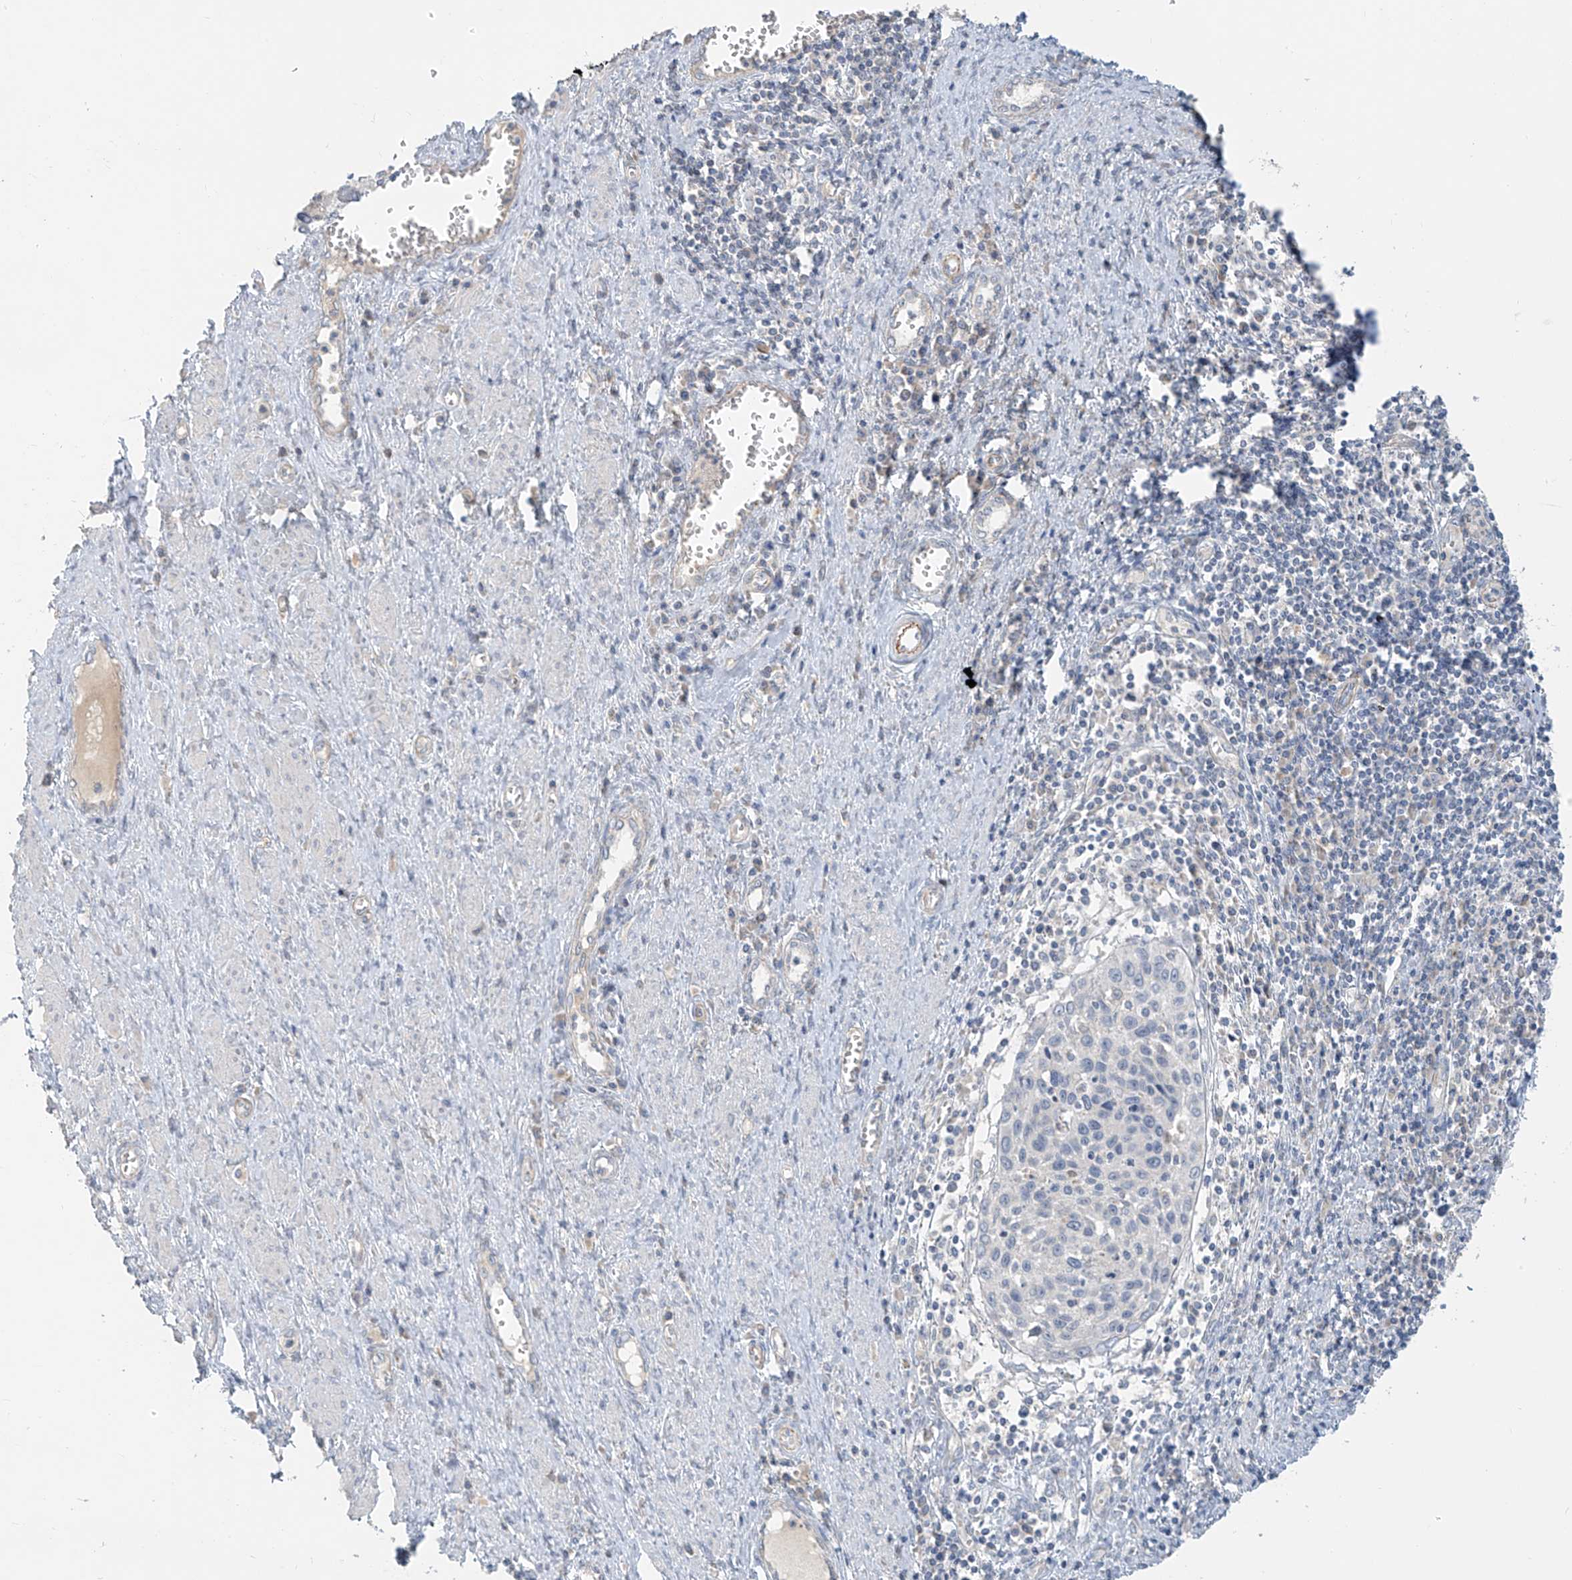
{"staining": {"intensity": "negative", "quantity": "none", "location": "none"}, "tissue": "cervical cancer", "cell_type": "Tumor cells", "image_type": "cancer", "snomed": [{"axis": "morphology", "description": "Squamous cell carcinoma, NOS"}, {"axis": "topography", "description": "Cervix"}], "caption": "A high-resolution image shows immunohistochemistry (IHC) staining of cervical cancer (squamous cell carcinoma), which reveals no significant staining in tumor cells.", "gene": "C2orf42", "patient": {"sex": "female", "age": 32}}